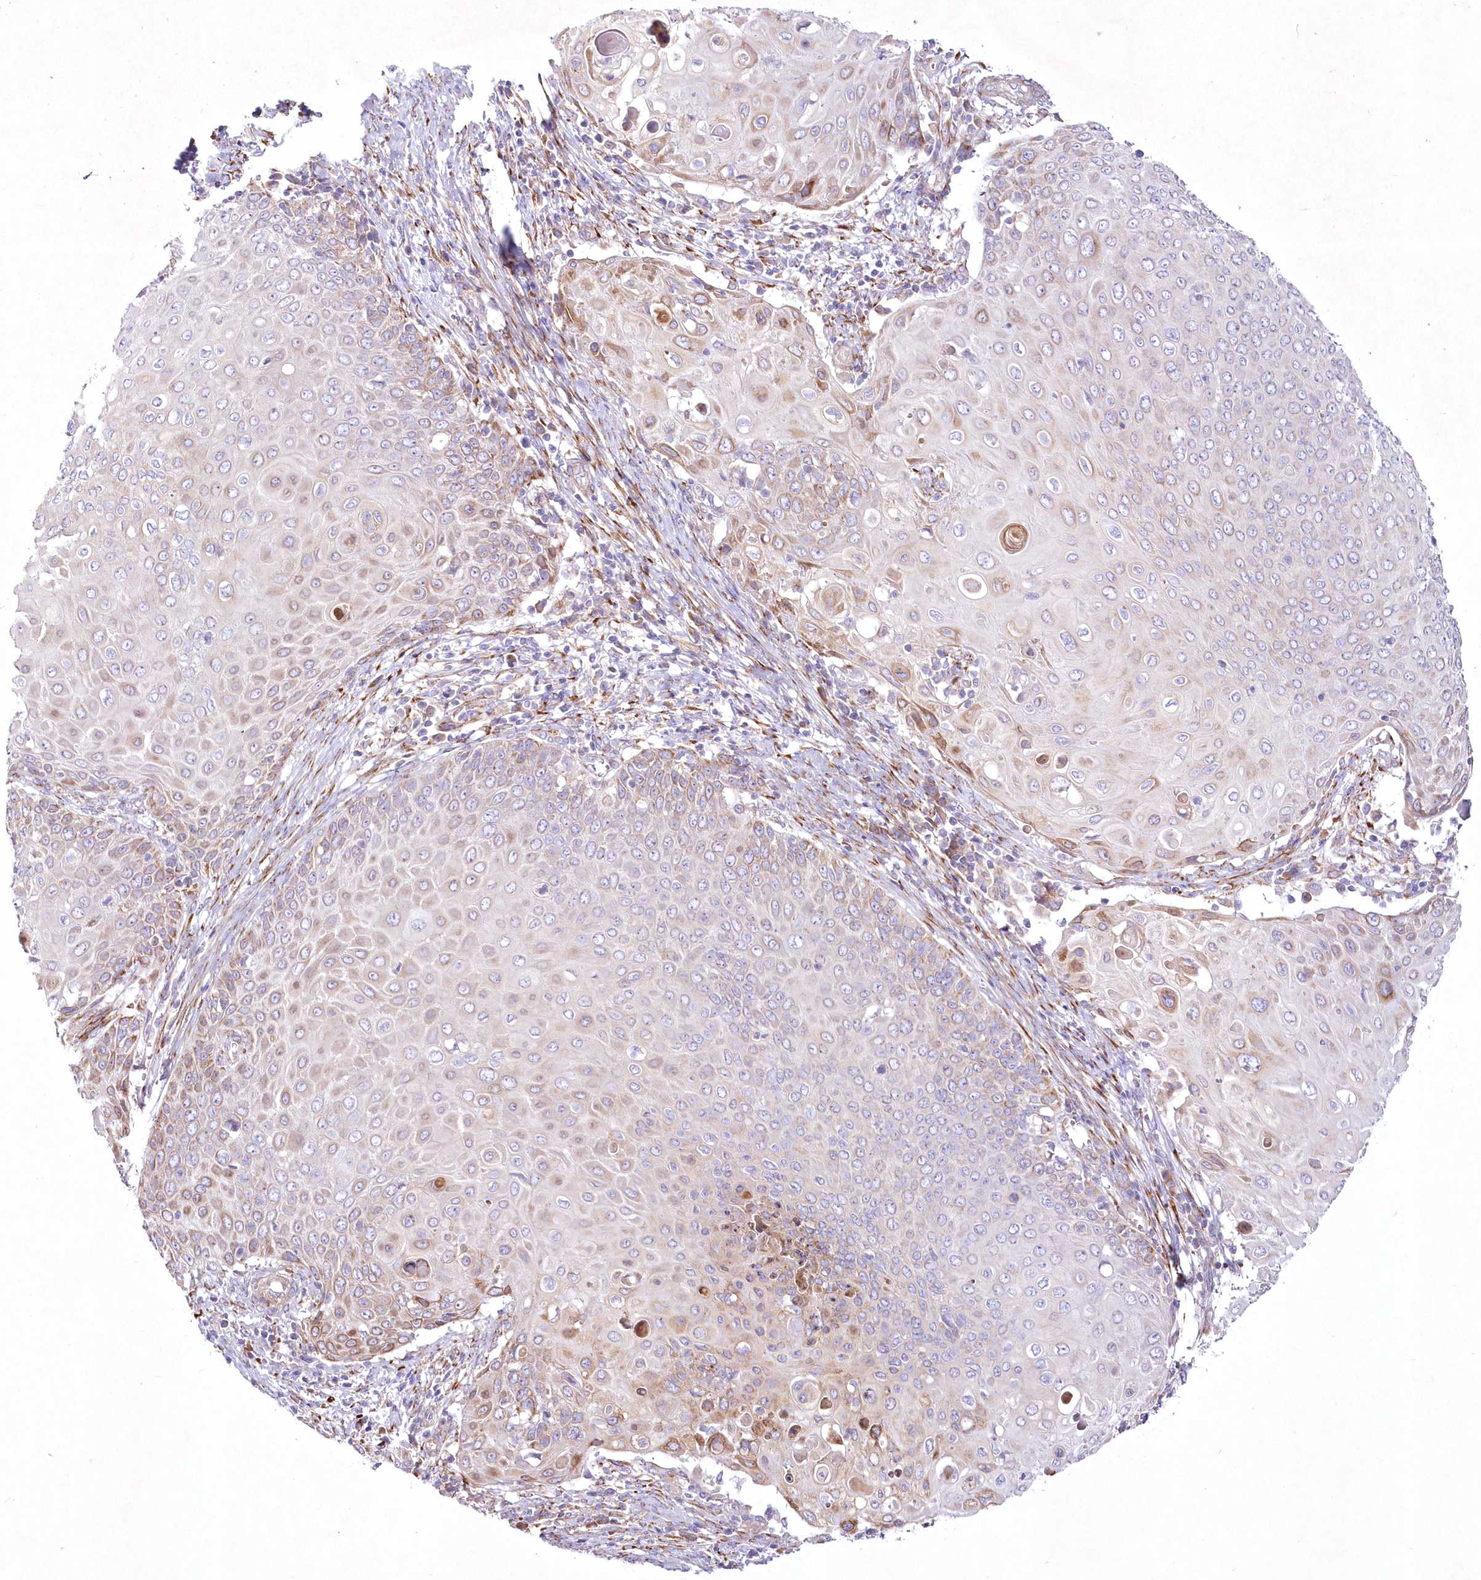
{"staining": {"intensity": "moderate", "quantity": "<25%", "location": "cytoplasmic/membranous"}, "tissue": "cervical cancer", "cell_type": "Tumor cells", "image_type": "cancer", "snomed": [{"axis": "morphology", "description": "Squamous cell carcinoma, NOS"}, {"axis": "topography", "description": "Cervix"}], "caption": "This is an image of immunohistochemistry staining of squamous cell carcinoma (cervical), which shows moderate expression in the cytoplasmic/membranous of tumor cells.", "gene": "ARFGEF3", "patient": {"sex": "female", "age": 39}}